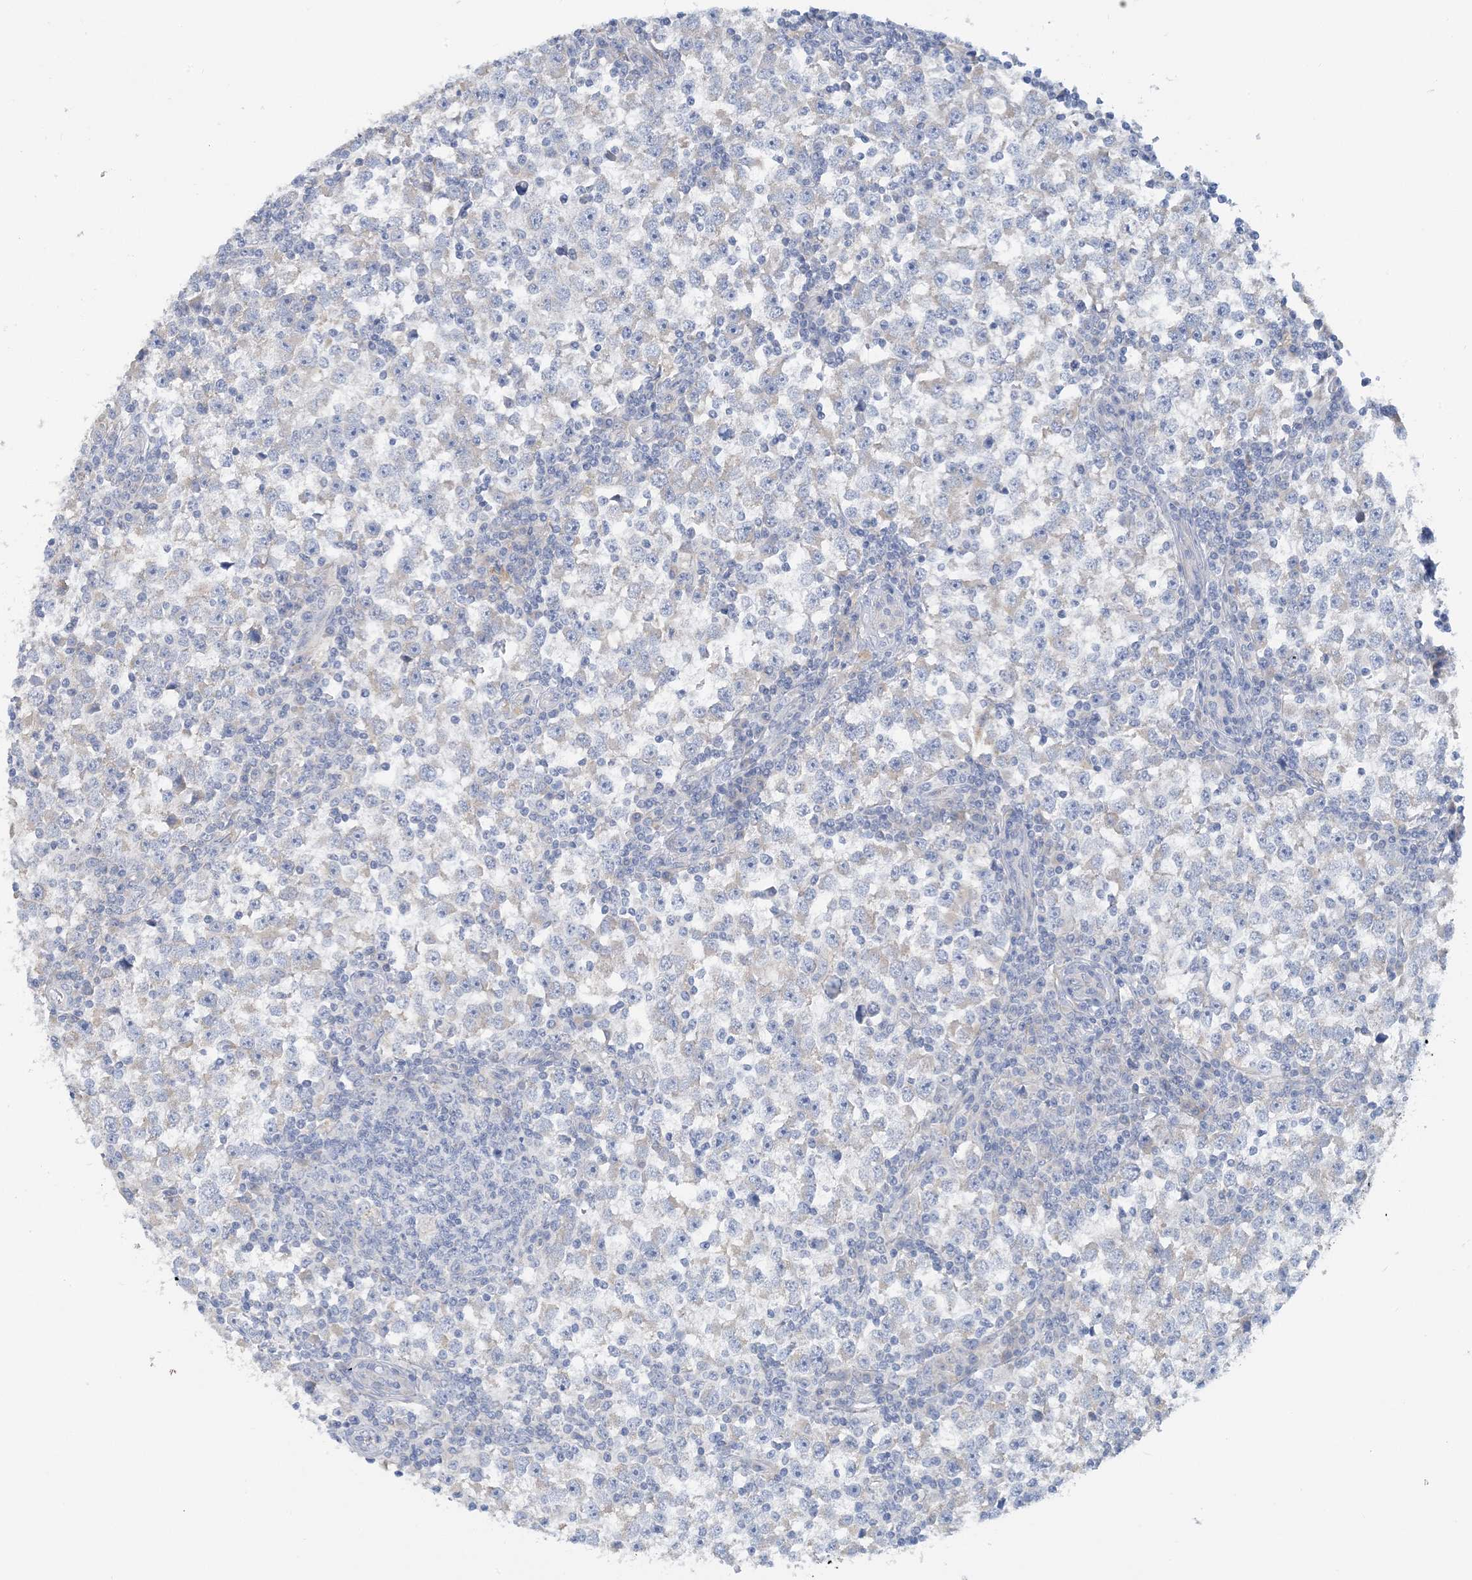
{"staining": {"intensity": "negative", "quantity": "none", "location": "none"}, "tissue": "testis cancer", "cell_type": "Tumor cells", "image_type": "cancer", "snomed": [{"axis": "morphology", "description": "Seminoma, NOS"}, {"axis": "topography", "description": "Testis"}], "caption": "This is an immunohistochemistry micrograph of human testis seminoma. There is no positivity in tumor cells.", "gene": "ZCCHC18", "patient": {"sex": "male", "age": 65}}